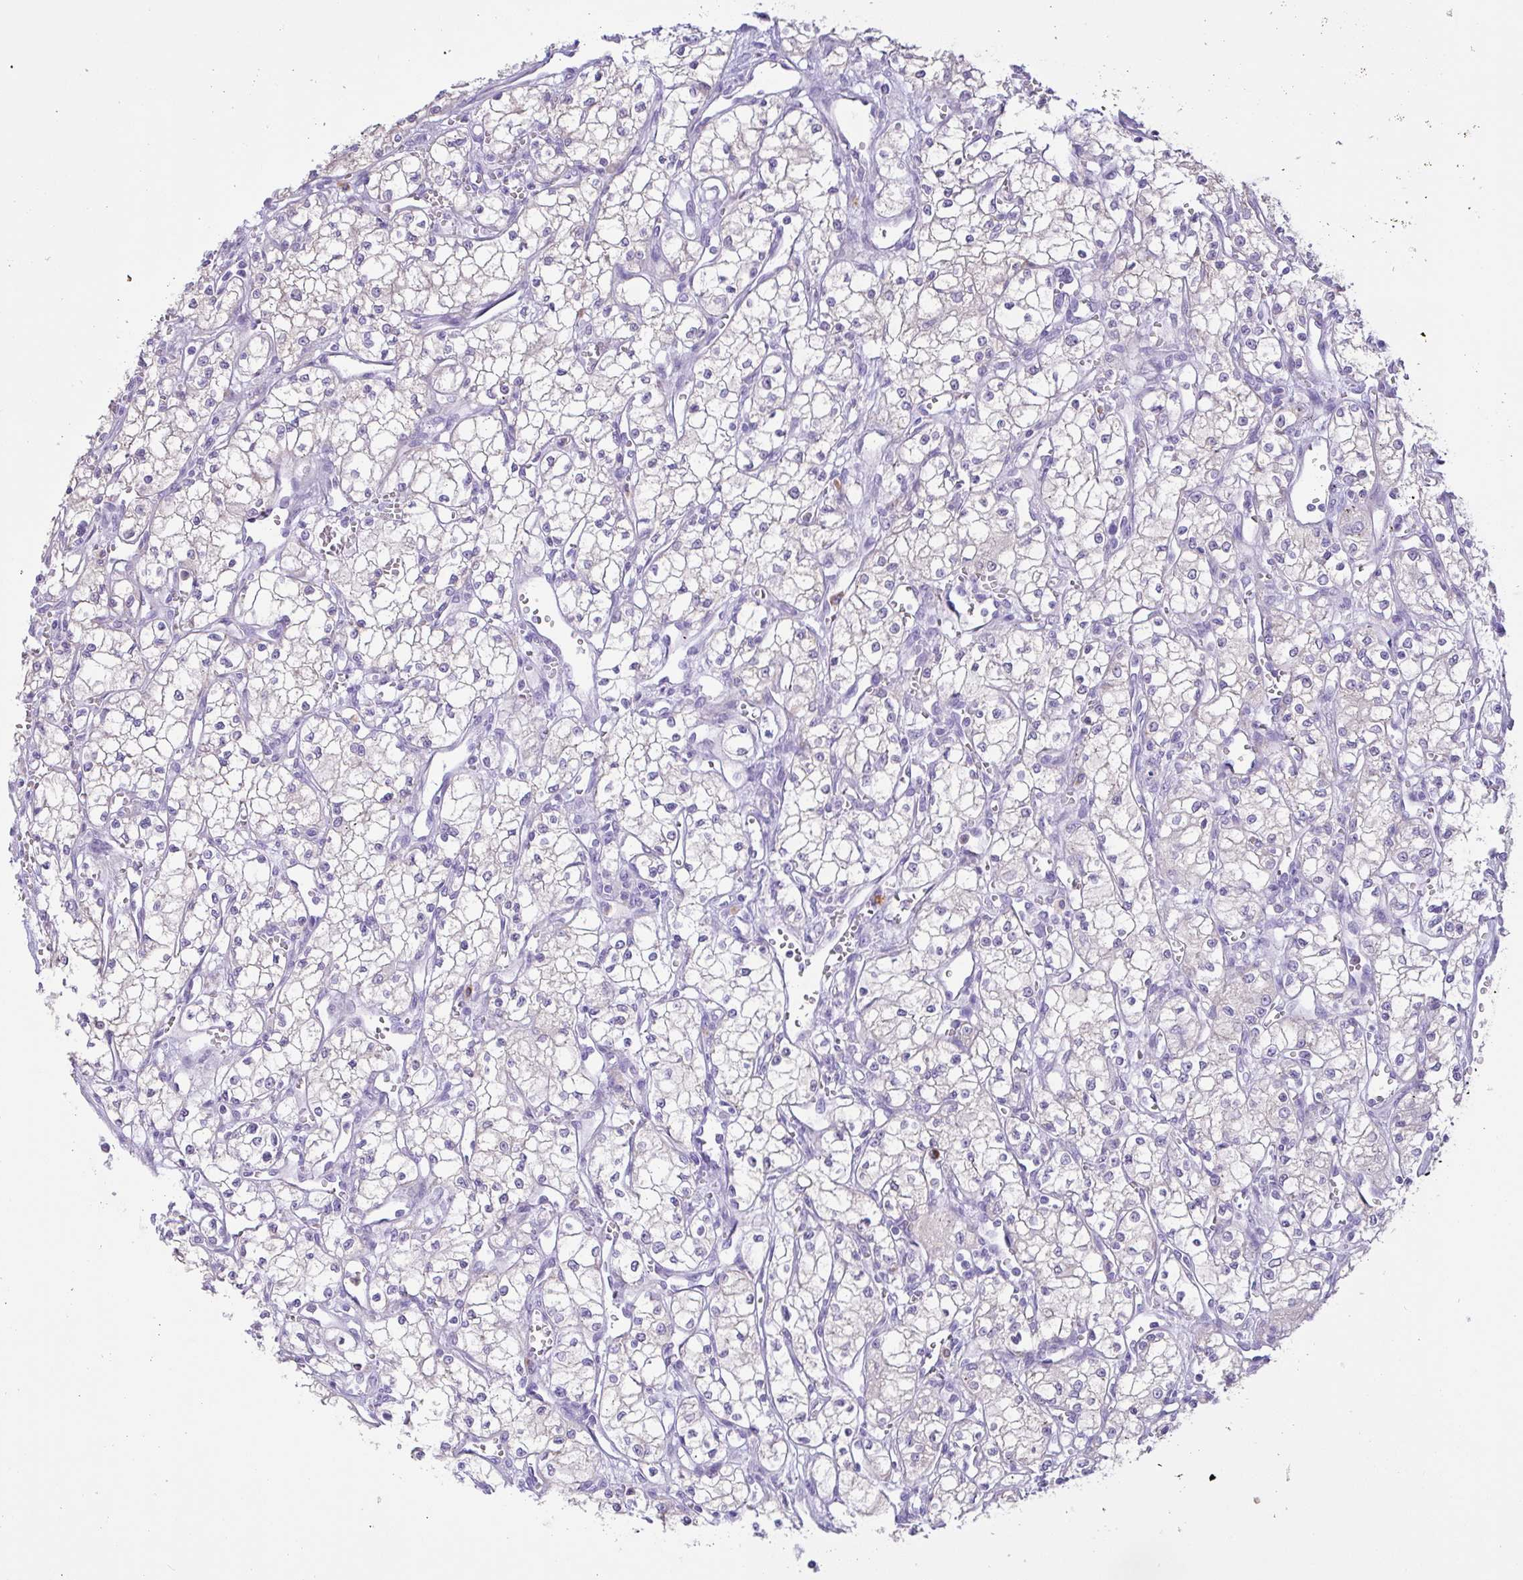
{"staining": {"intensity": "negative", "quantity": "none", "location": "none"}, "tissue": "renal cancer", "cell_type": "Tumor cells", "image_type": "cancer", "snomed": [{"axis": "morphology", "description": "Adenocarcinoma, NOS"}, {"axis": "topography", "description": "Kidney"}], "caption": "Renal cancer (adenocarcinoma) stained for a protein using immunohistochemistry (IHC) shows no staining tumor cells.", "gene": "CST11", "patient": {"sex": "male", "age": 59}}